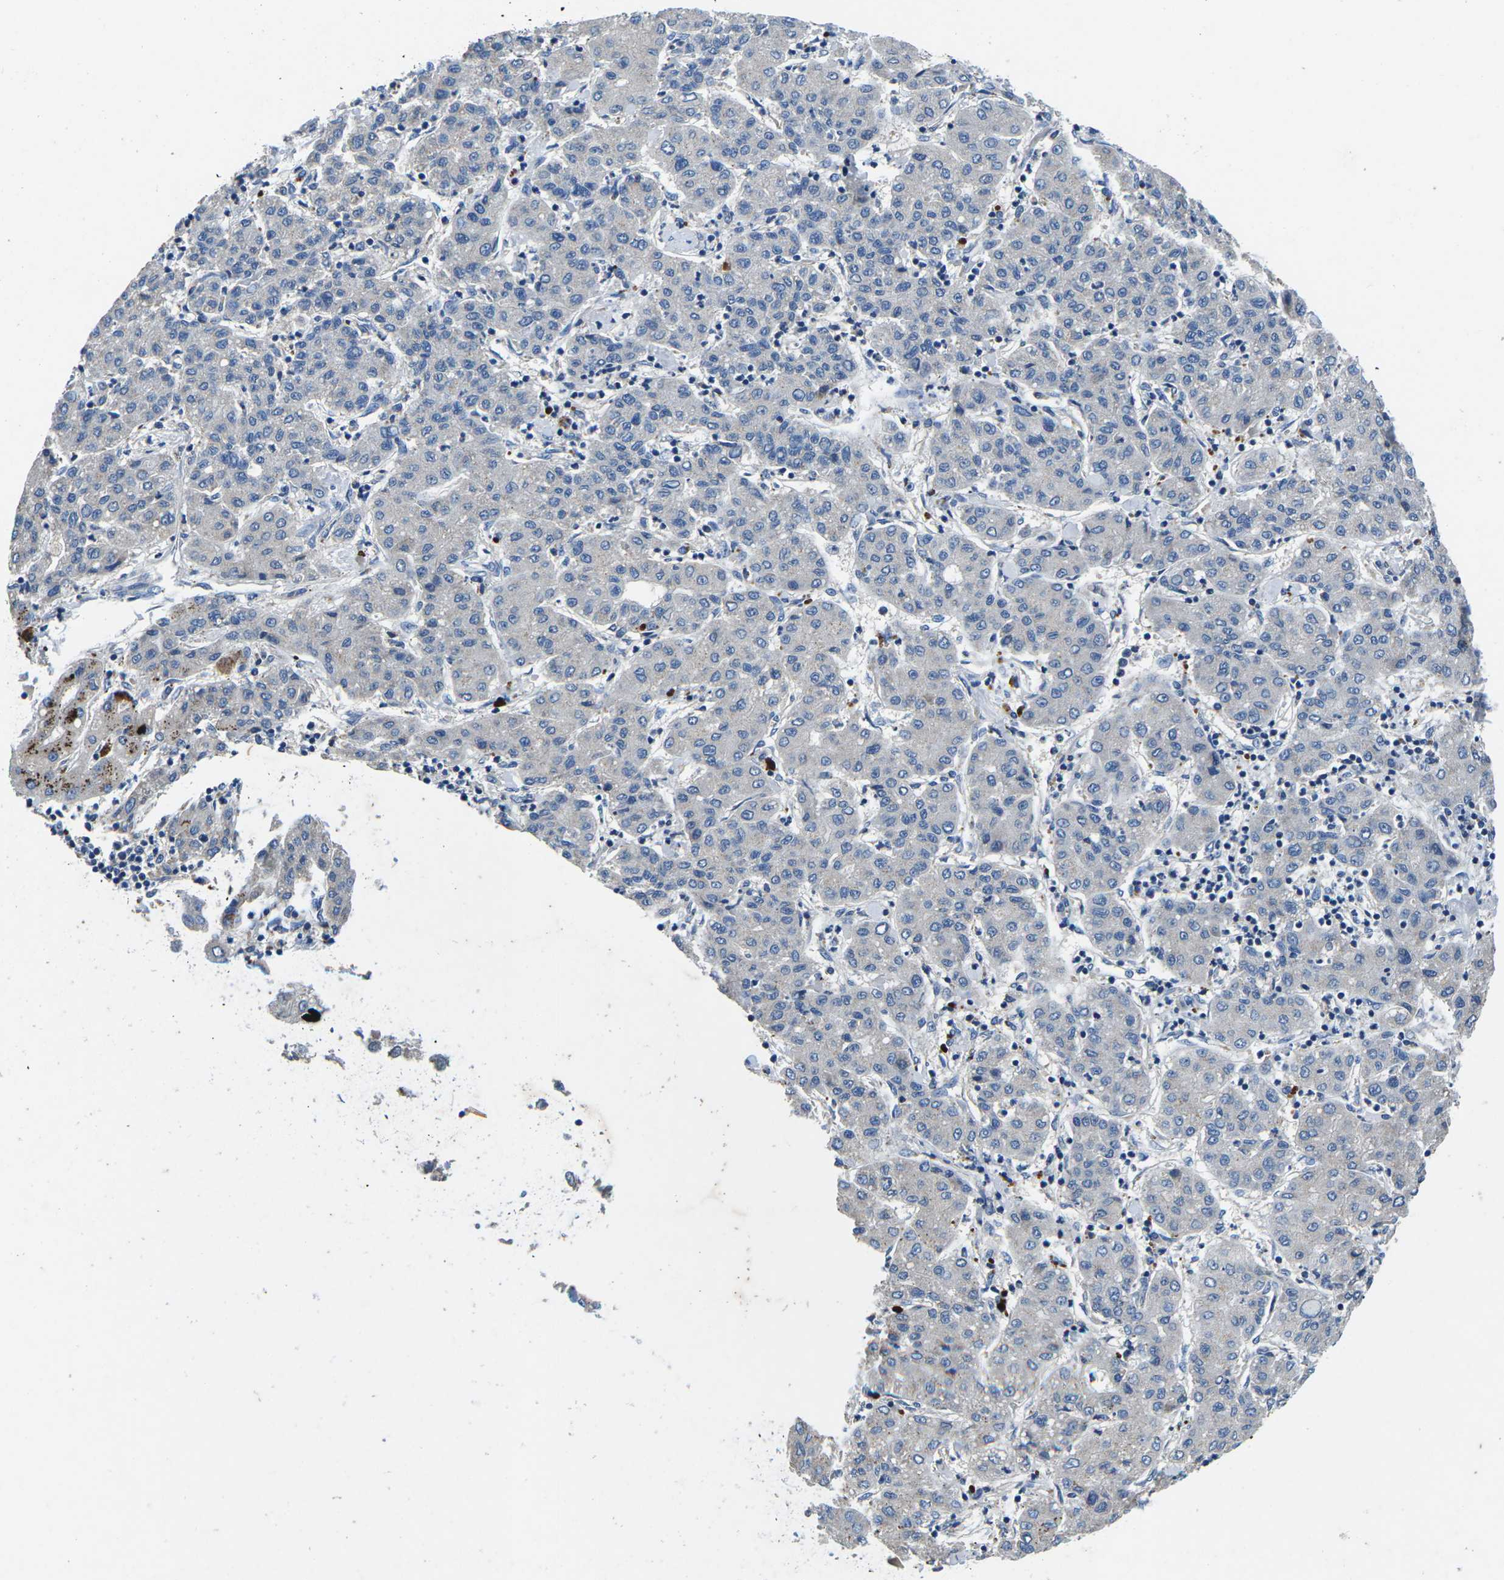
{"staining": {"intensity": "negative", "quantity": "none", "location": "none"}, "tissue": "liver cancer", "cell_type": "Tumor cells", "image_type": "cancer", "snomed": [{"axis": "morphology", "description": "Carcinoma, Hepatocellular, NOS"}, {"axis": "topography", "description": "Liver"}], "caption": "Immunohistochemistry micrograph of human liver hepatocellular carcinoma stained for a protein (brown), which demonstrates no staining in tumor cells. (Immunohistochemistry, brightfield microscopy, high magnification).", "gene": "PDCD6IP", "patient": {"sex": "male", "age": 65}}